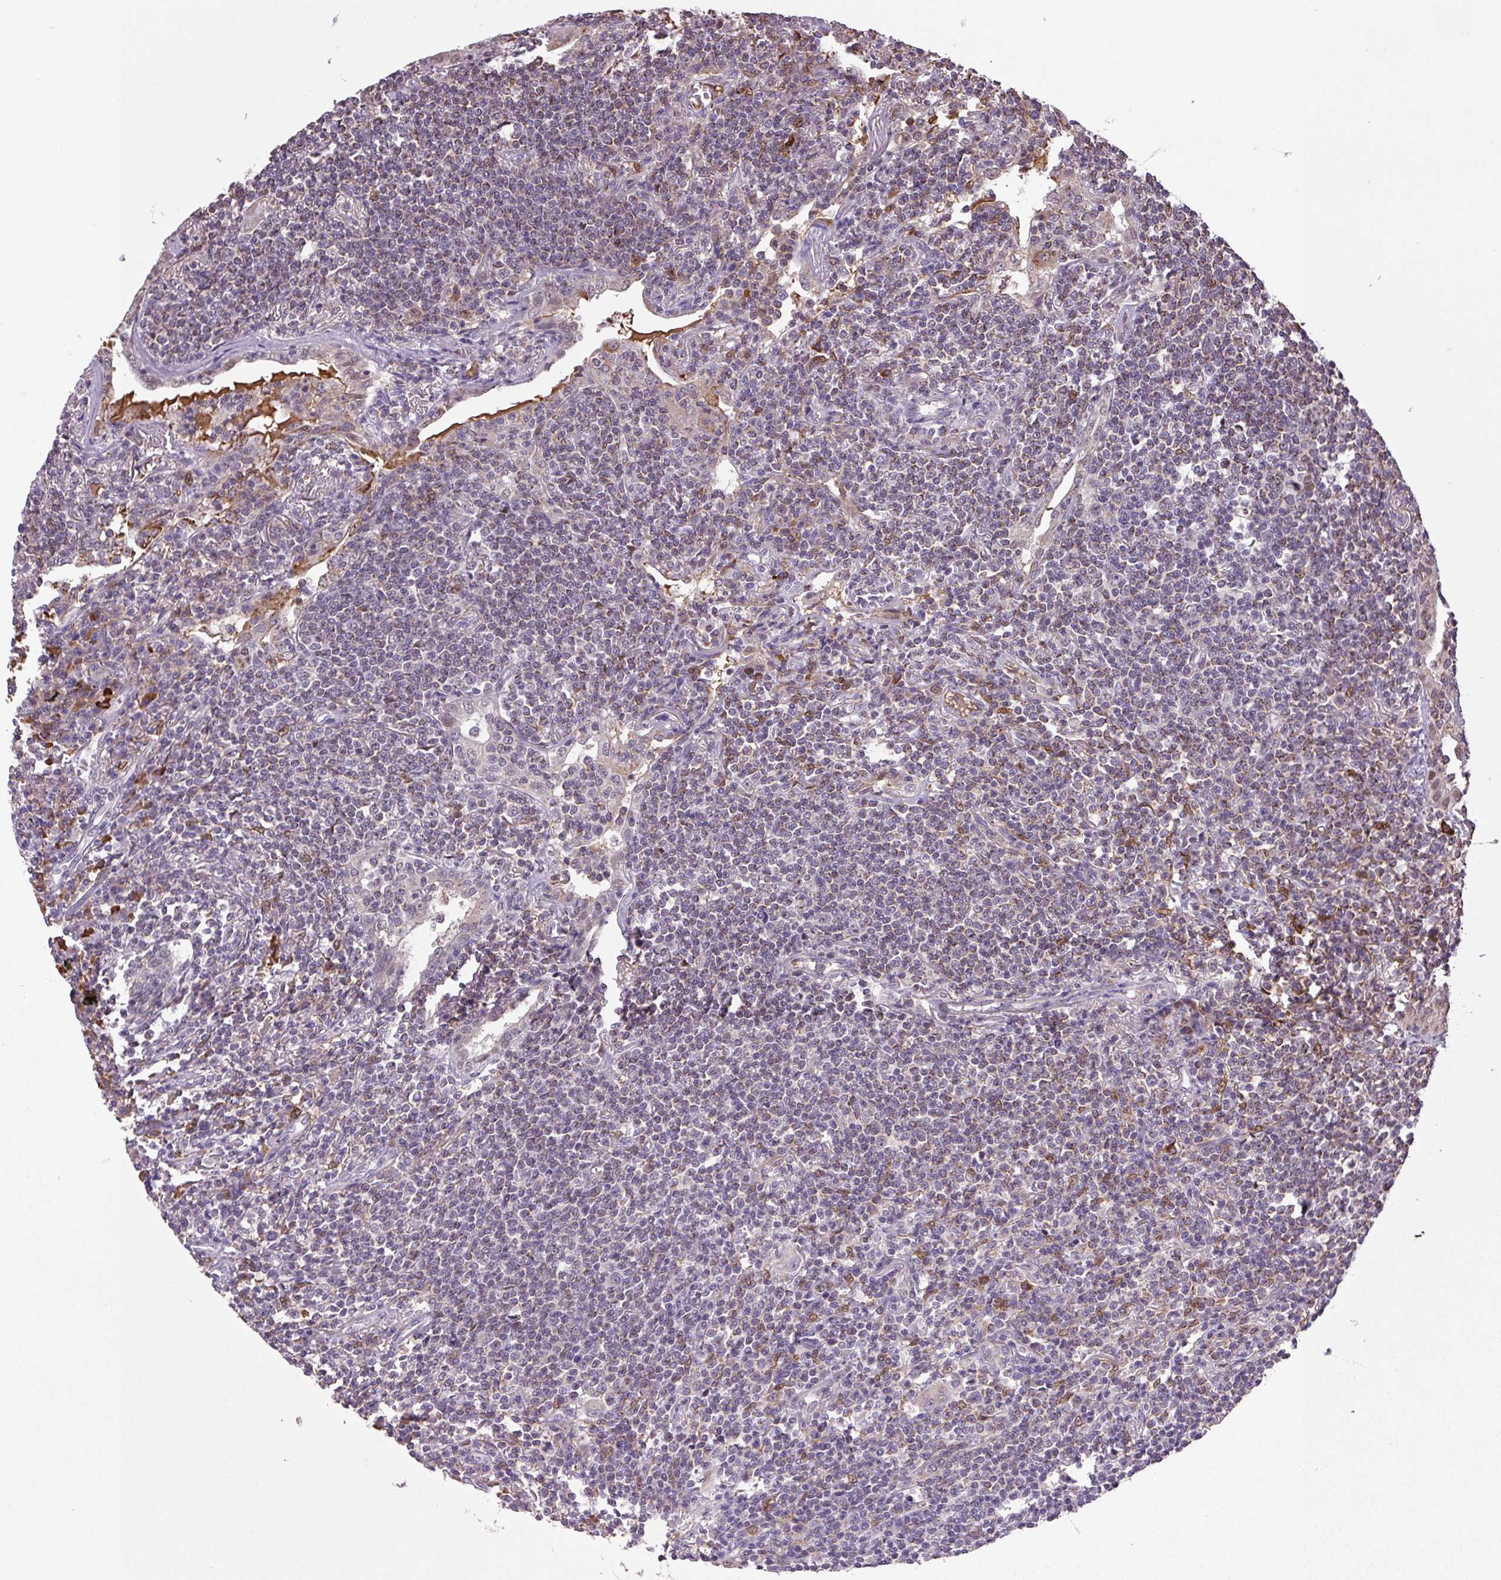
{"staining": {"intensity": "moderate", "quantity": "<25%", "location": "cytoplasmic/membranous,nuclear"}, "tissue": "lymphoma", "cell_type": "Tumor cells", "image_type": "cancer", "snomed": [{"axis": "morphology", "description": "Malignant lymphoma, non-Hodgkin's type, Low grade"}, {"axis": "topography", "description": "Lung"}], "caption": "Lymphoma stained with a protein marker demonstrates moderate staining in tumor cells.", "gene": "SGF29", "patient": {"sex": "female", "age": 71}}